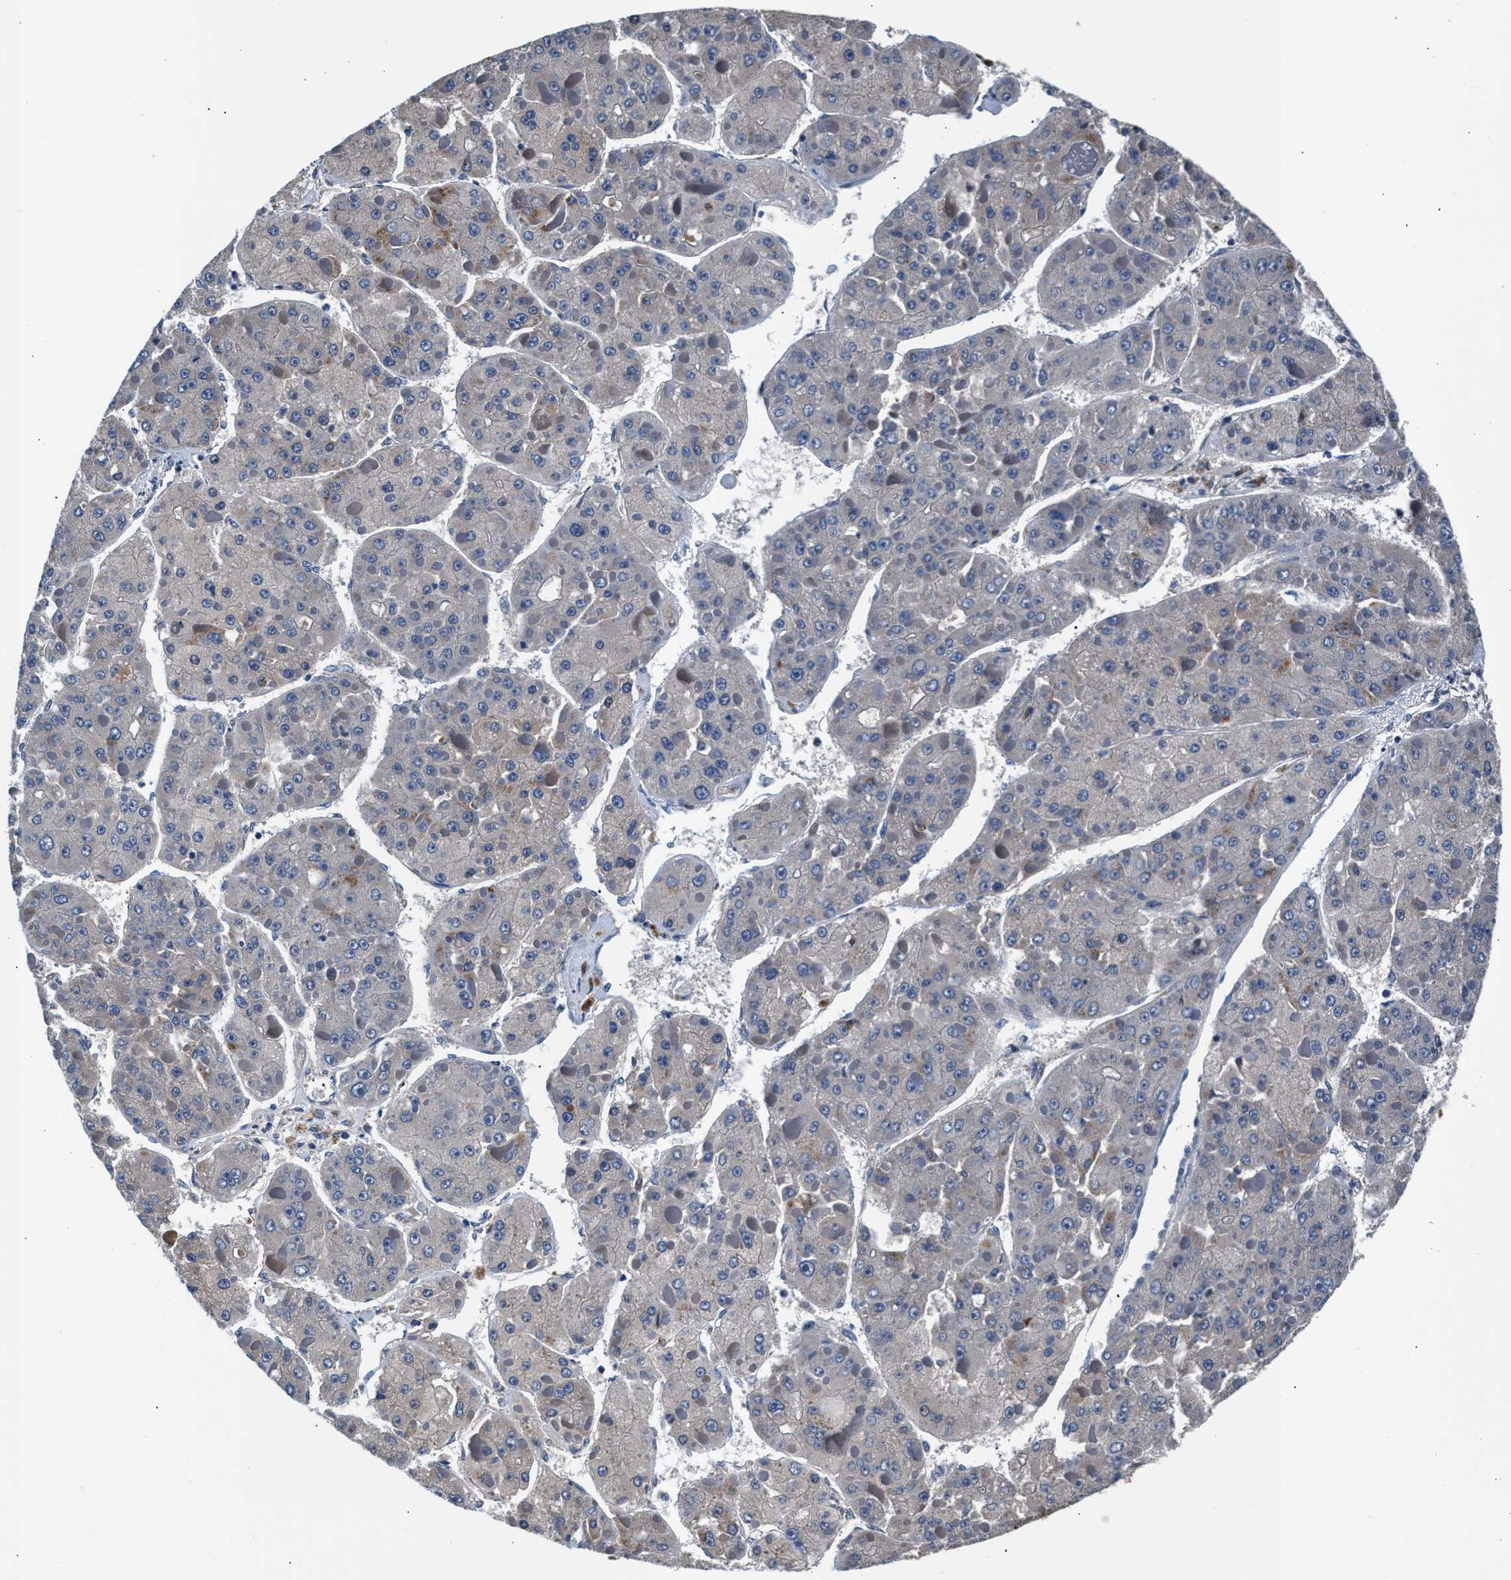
{"staining": {"intensity": "negative", "quantity": "none", "location": "none"}, "tissue": "liver cancer", "cell_type": "Tumor cells", "image_type": "cancer", "snomed": [{"axis": "morphology", "description": "Carcinoma, Hepatocellular, NOS"}, {"axis": "topography", "description": "Liver"}], "caption": "High magnification brightfield microscopy of liver hepatocellular carcinoma stained with DAB (brown) and counterstained with hematoxylin (blue): tumor cells show no significant positivity.", "gene": "CDRT4", "patient": {"sex": "female", "age": 73}}